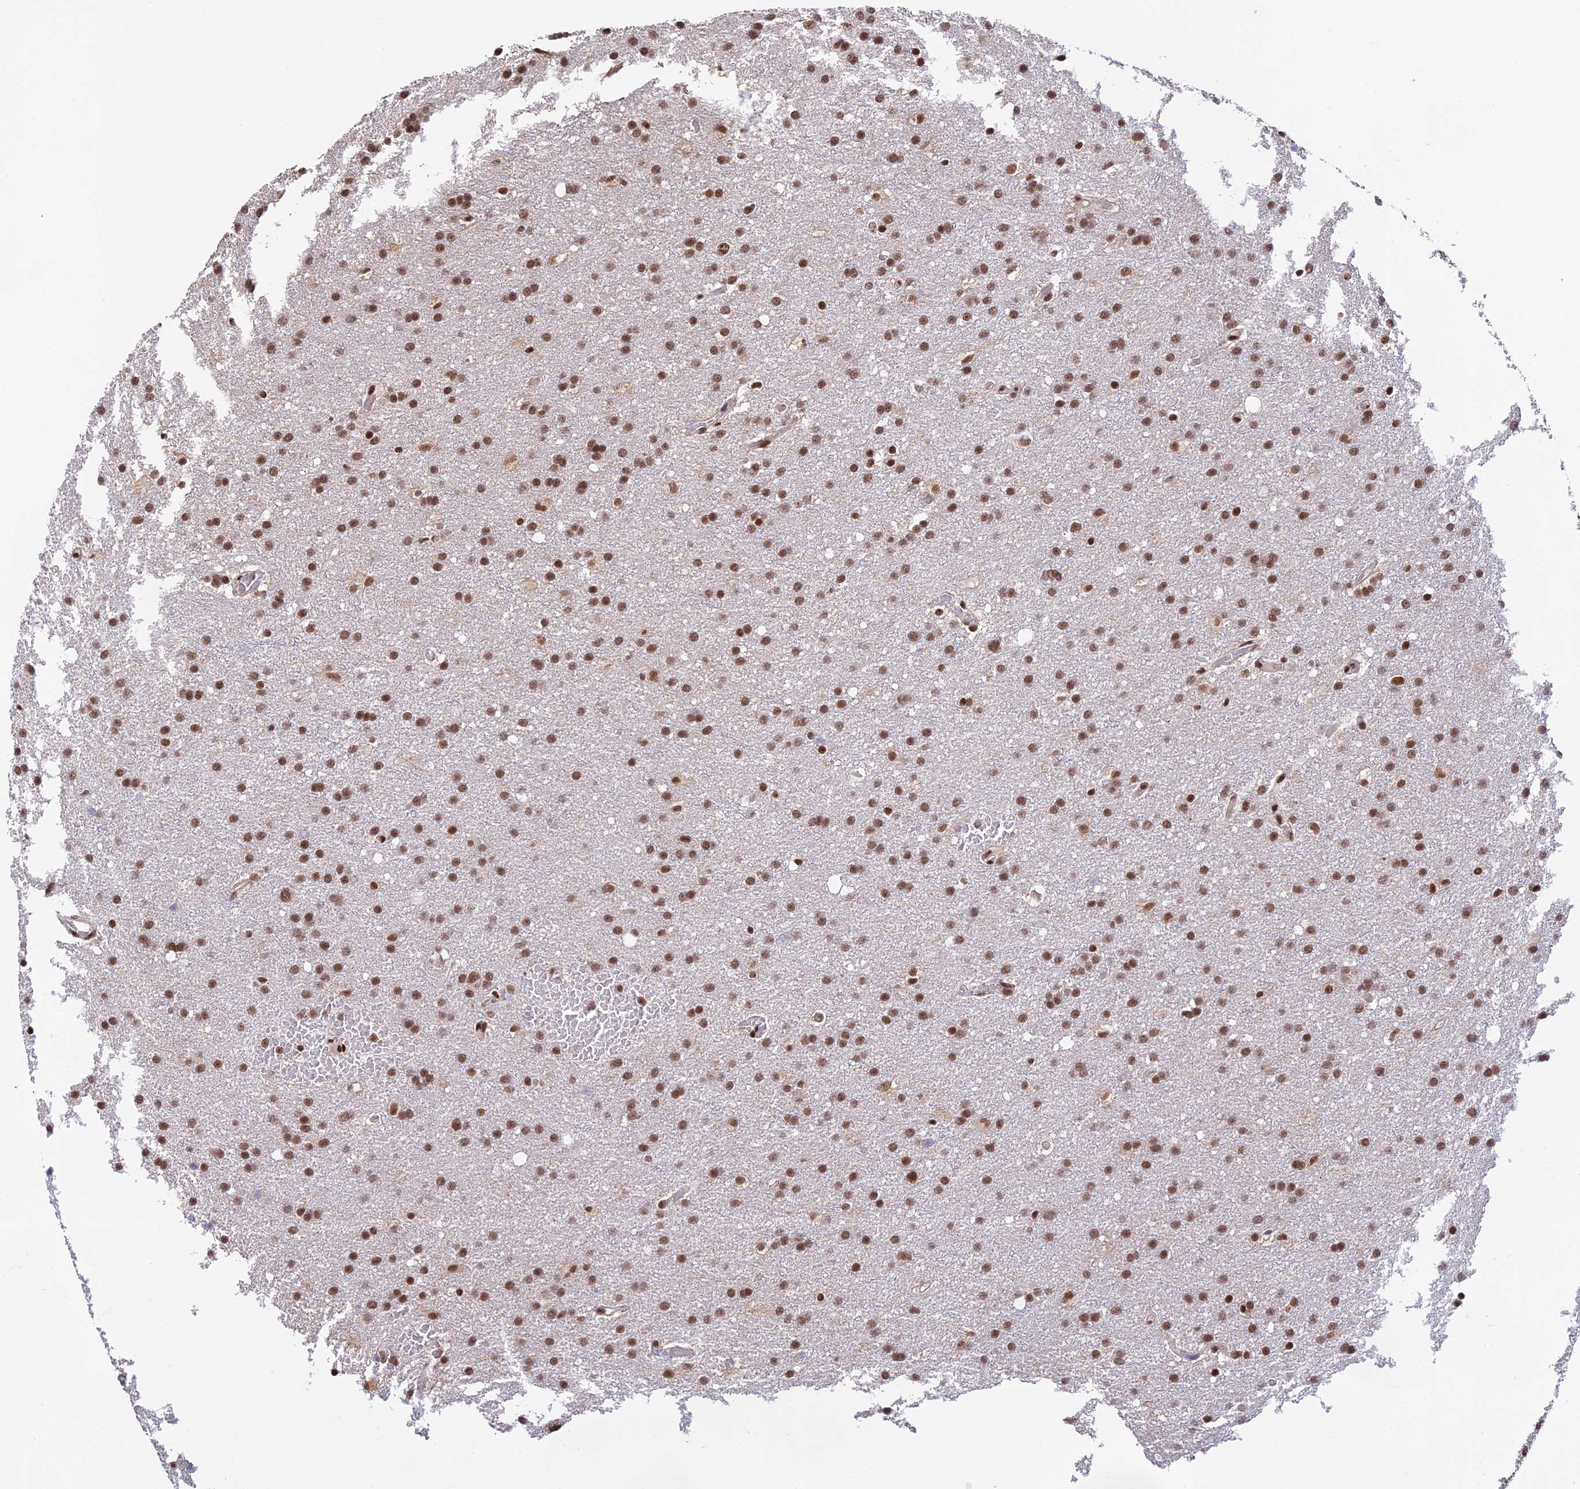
{"staining": {"intensity": "moderate", "quantity": ">75%", "location": "nuclear"}, "tissue": "glioma", "cell_type": "Tumor cells", "image_type": "cancer", "snomed": [{"axis": "morphology", "description": "Glioma, malignant, High grade"}, {"axis": "topography", "description": "Cerebral cortex"}], "caption": "Tumor cells show medium levels of moderate nuclear expression in about >75% of cells in human malignant high-grade glioma.", "gene": "THAP11", "patient": {"sex": "female", "age": 36}}